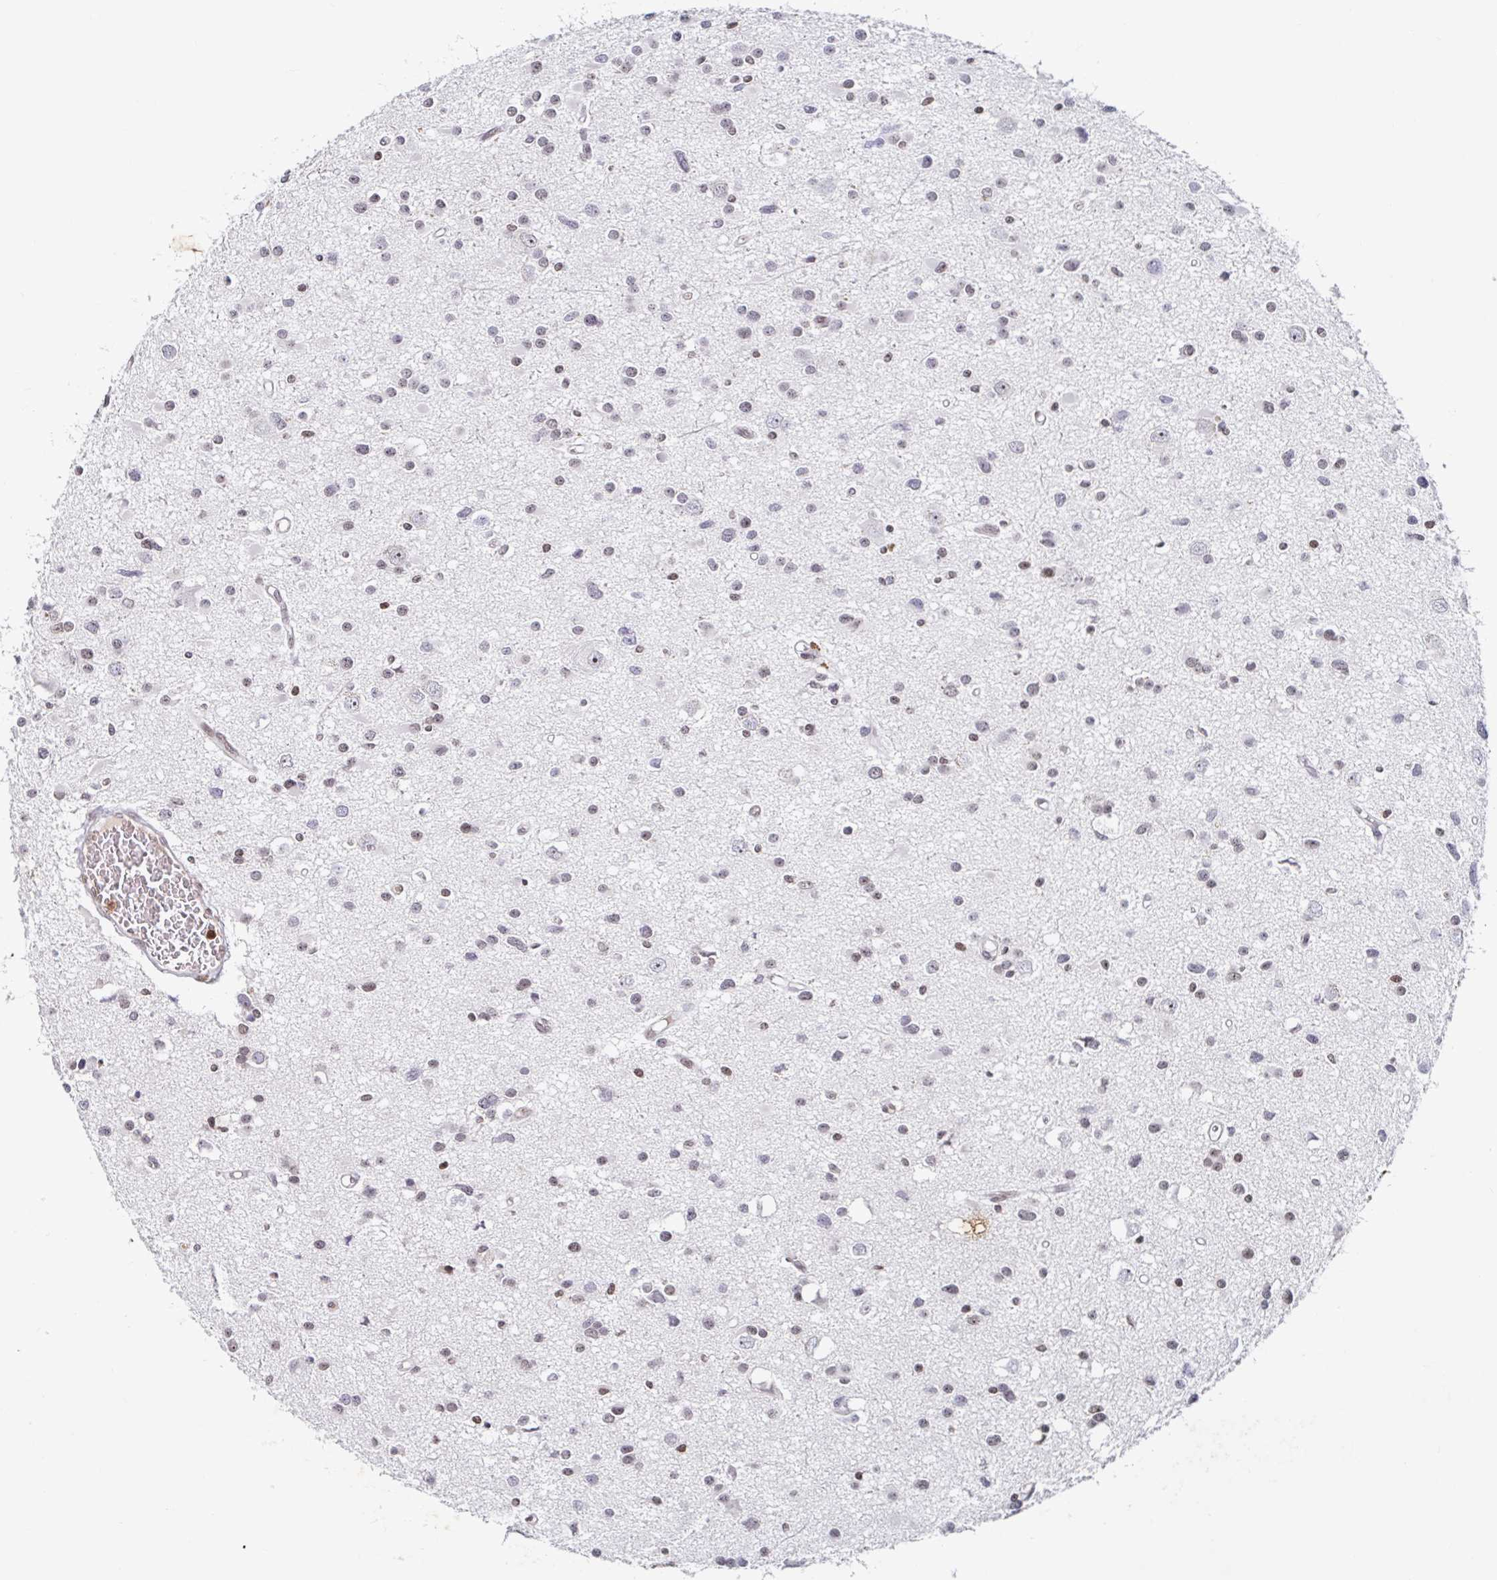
{"staining": {"intensity": "negative", "quantity": "none", "location": "none"}, "tissue": "glioma", "cell_type": "Tumor cells", "image_type": "cancer", "snomed": [{"axis": "morphology", "description": "Glioma, malignant, High grade"}, {"axis": "topography", "description": "Brain"}], "caption": "Immunohistochemistry photomicrograph of neoplastic tissue: malignant glioma (high-grade) stained with DAB (3,3'-diaminobenzidine) demonstrates no significant protein expression in tumor cells.", "gene": "C19orf53", "patient": {"sex": "male", "age": 54}}